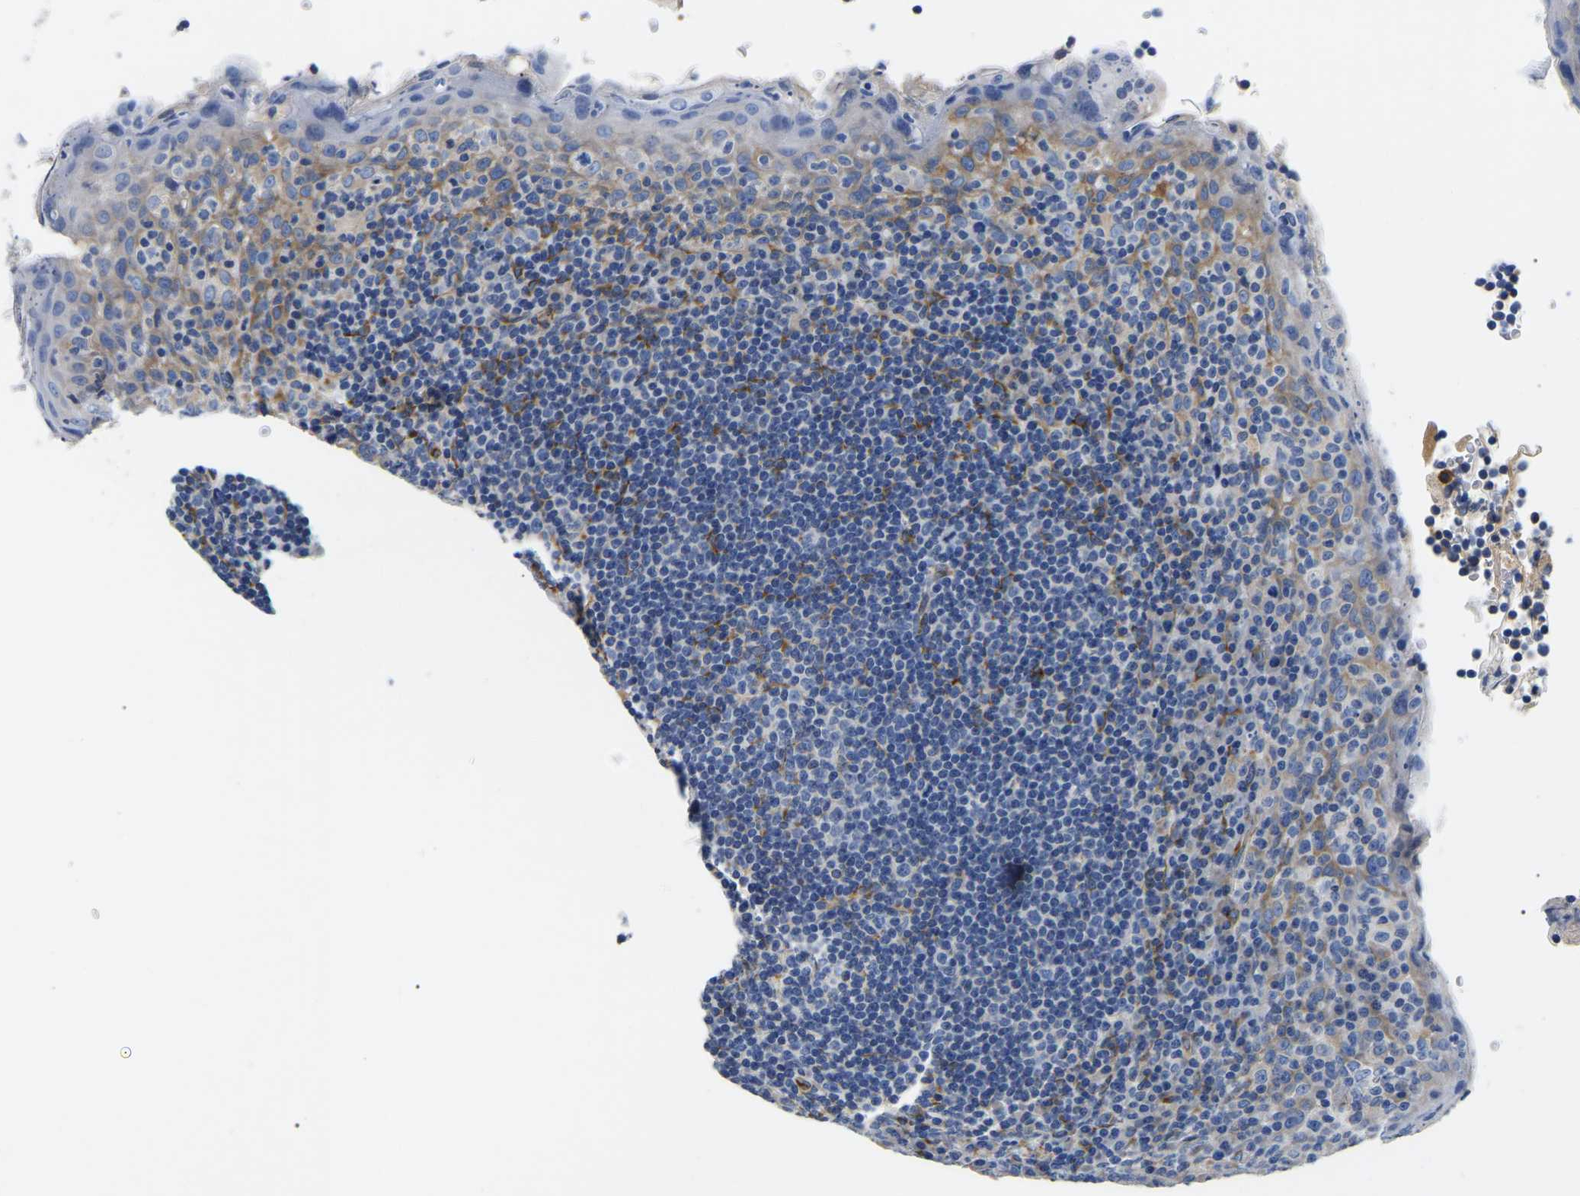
{"staining": {"intensity": "moderate", "quantity": "<25%", "location": "cytoplasmic/membranous"}, "tissue": "tonsil", "cell_type": "Germinal center cells", "image_type": "normal", "snomed": [{"axis": "morphology", "description": "Normal tissue, NOS"}, {"axis": "topography", "description": "Tonsil"}], "caption": "IHC histopathology image of normal human tonsil stained for a protein (brown), which exhibits low levels of moderate cytoplasmic/membranous expression in approximately <25% of germinal center cells.", "gene": "DUSP8", "patient": {"sex": "male", "age": 17}}